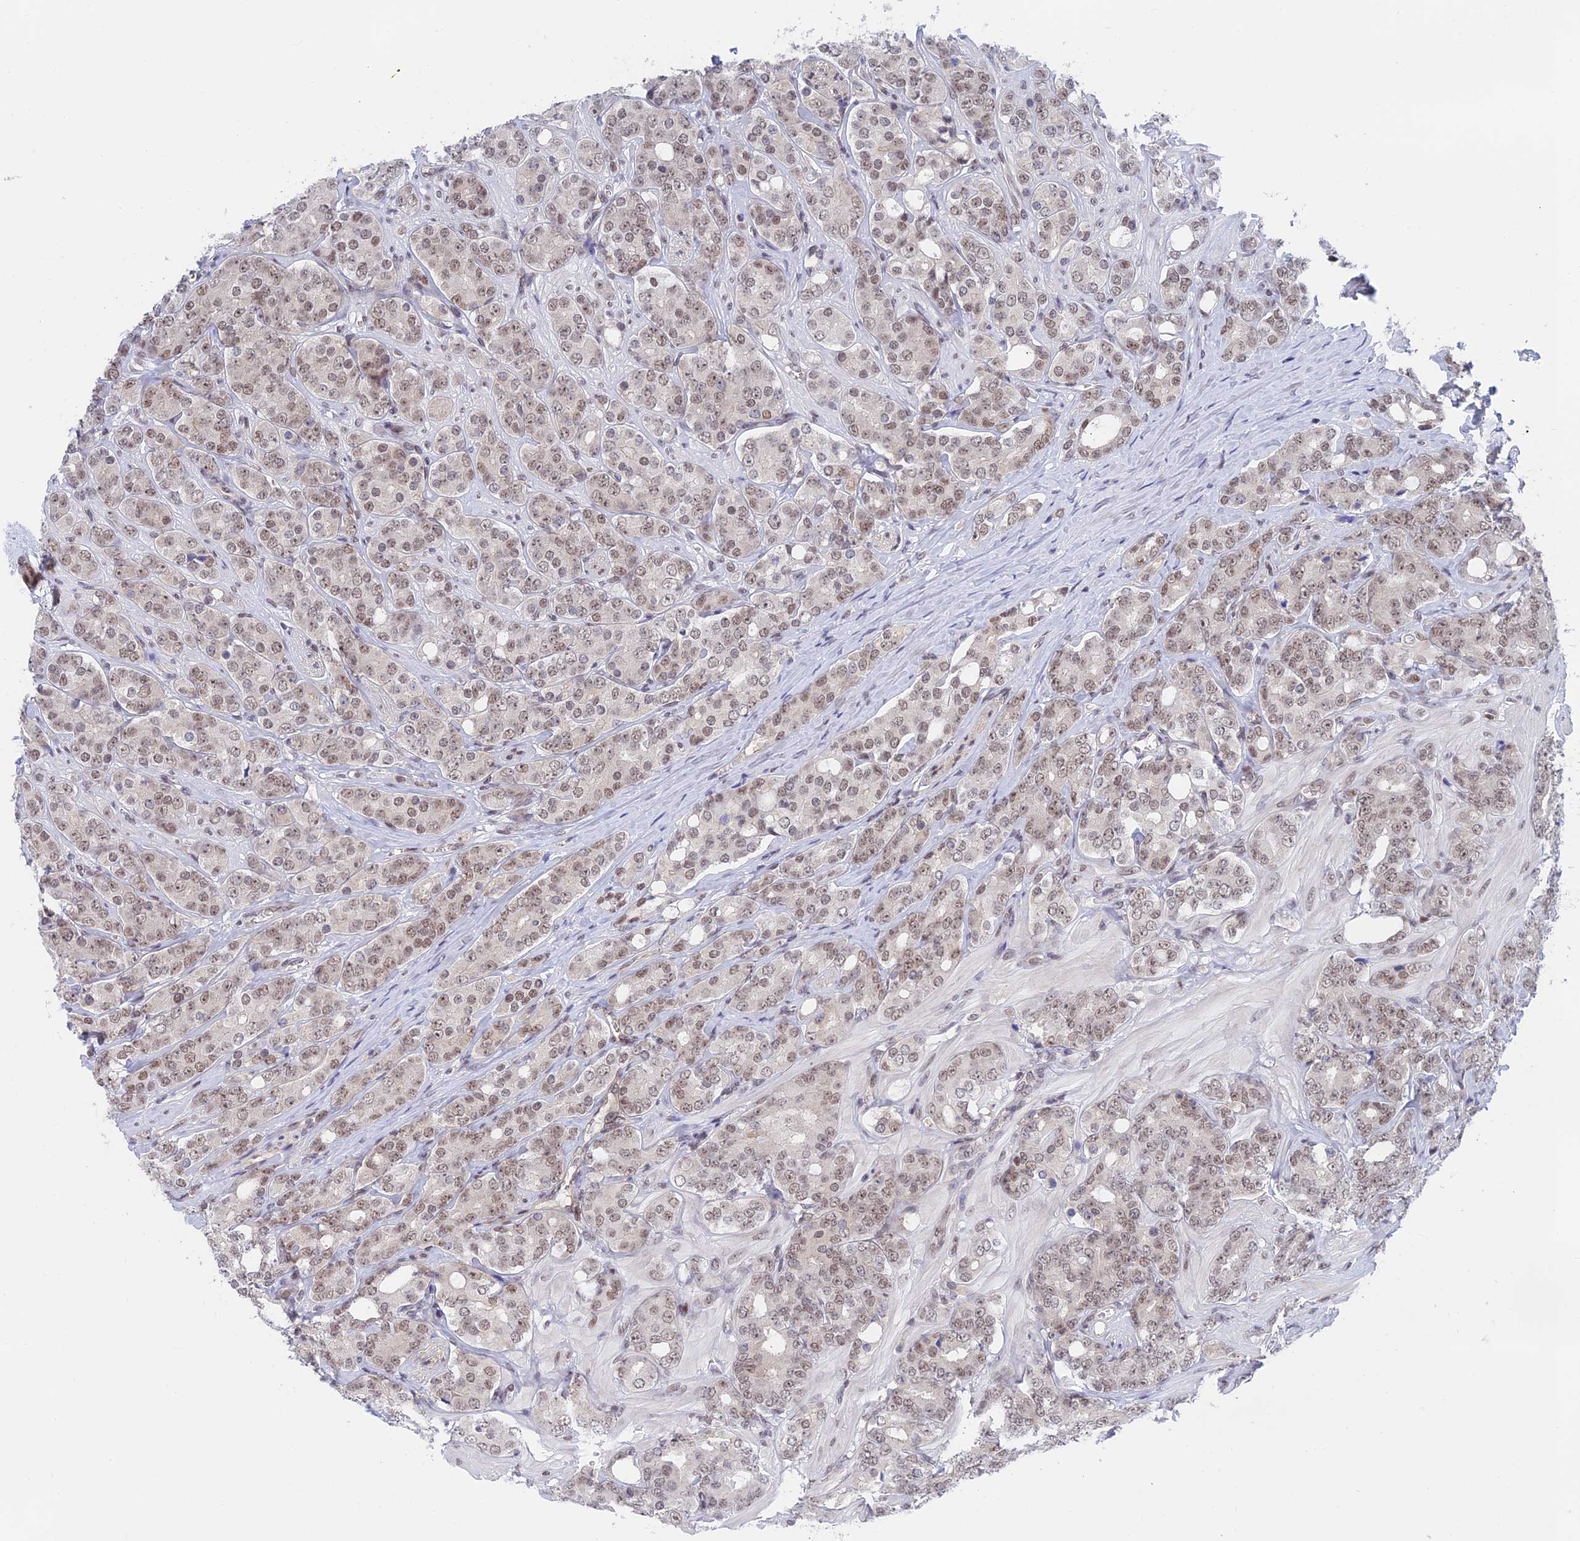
{"staining": {"intensity": "moderate", "quantity": ">75%", "location": "nuclear"}, "tissue": "prostate cancer", "cell_type": "Tumor cells", "image_type": "cancer", "snomed": [{"axis": "morphology", "description": "Adenocarcinoma, High grade"}, {"axis": "topography", "description": "Prostate"}], "caption": "Immunohistochemistry of prostate cancer (adenocarcinoma (high-grade)) shows medium levels of moderate nuclear expression in approximately >75% of tumor cells.", "gene": "TCEA1", "patient": {"sex": "male", "age": 62}}